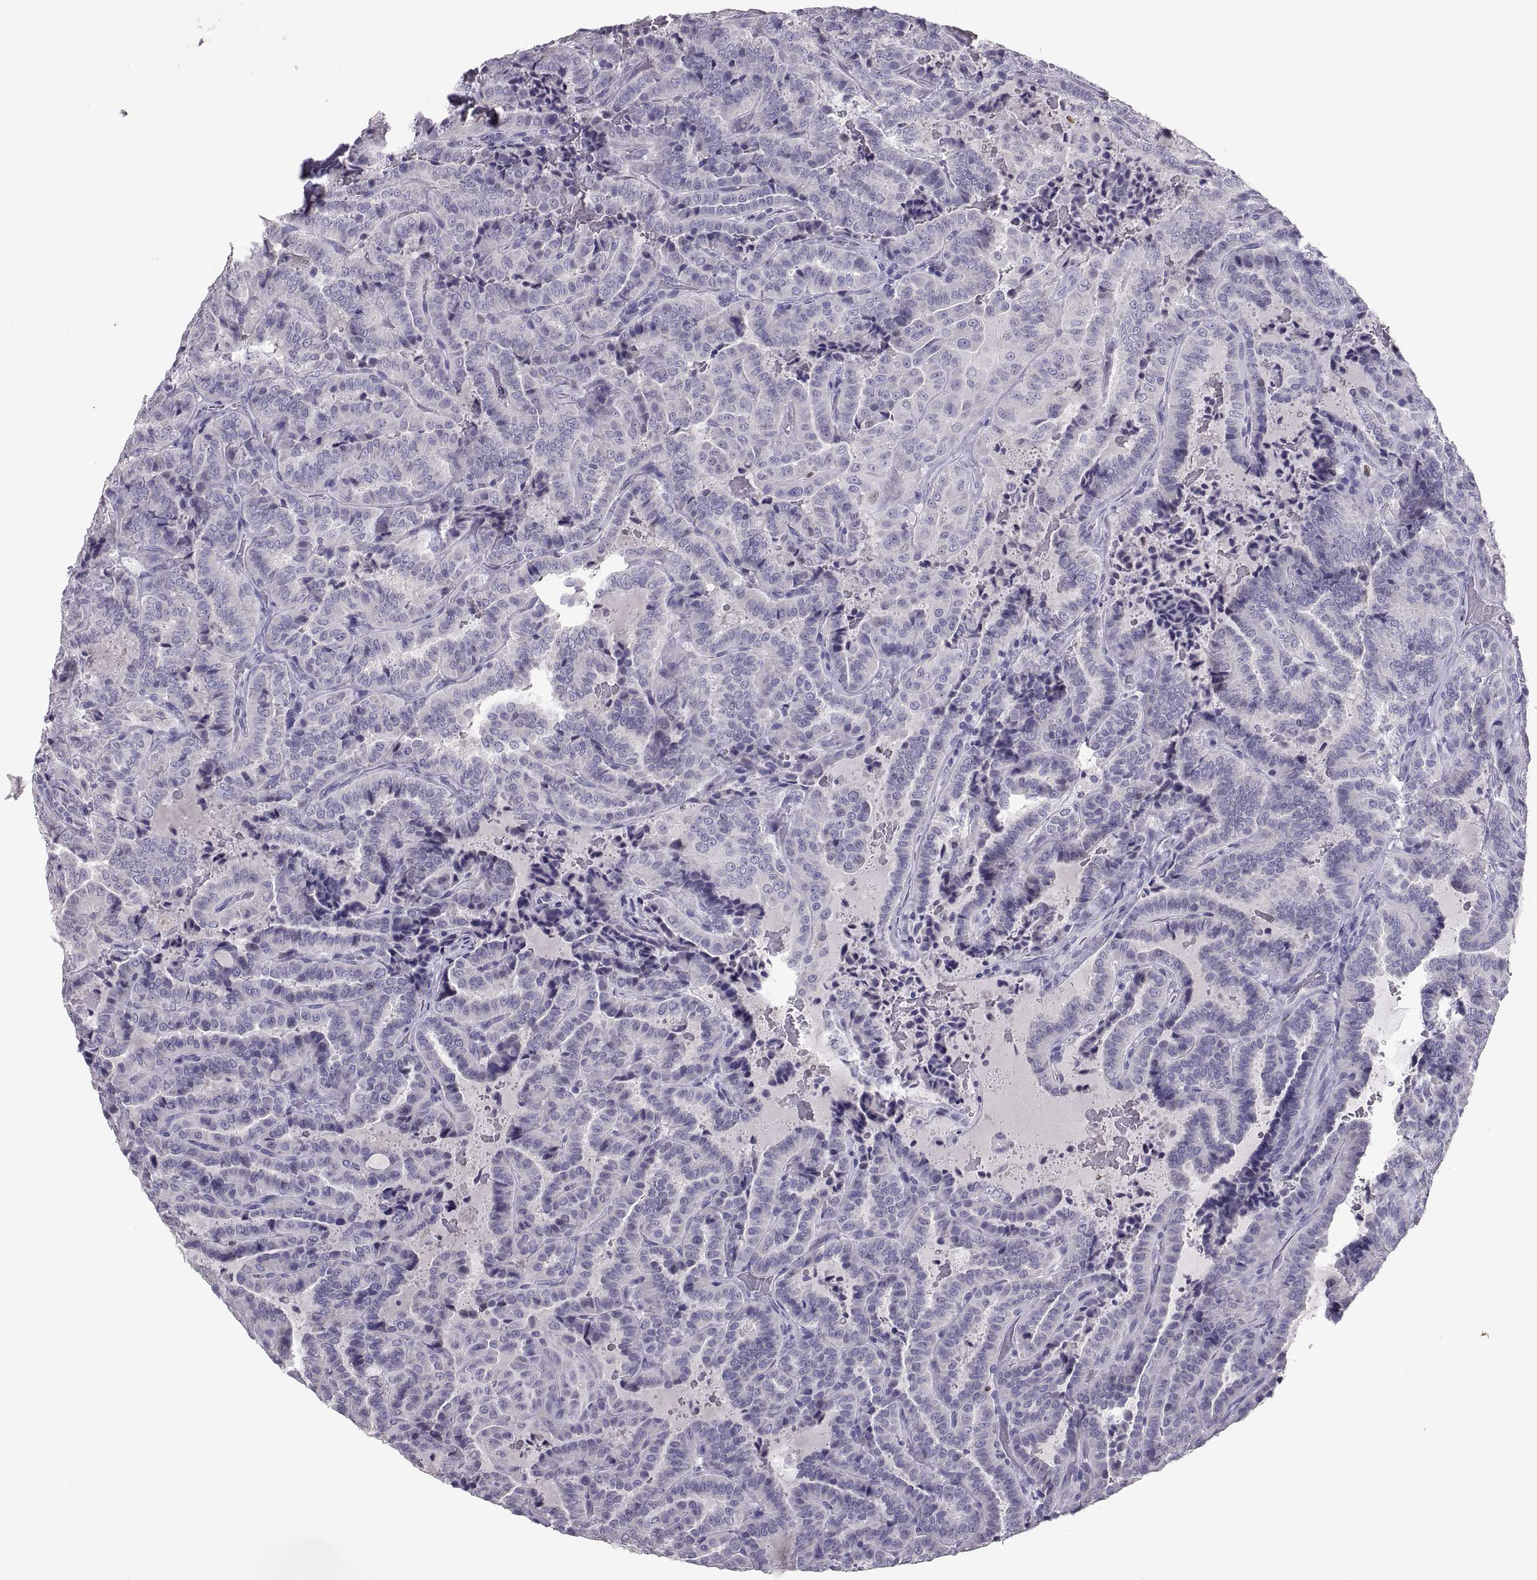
{"staining": {"intensity": "negative", "quantity": "none", "location": "none"}, "tissue": "thyroid cancer", "cell_type": "Tumor cells", "image_type": "cancer", "snomed": [{"axis": "morphology", "description": "Papillary adenocarcinoma, NOS"}, {"axis": "topography", "description": "Thyroid gland"}], "caption": "This image is of papillary adenocarcinoma (thyroid) stained with immunohistochemistry to label a protein in brown with the nuclei are counter-stained blue. There is no expression in tumor cells.", "gene": "SOX21", "patient": {"sex": "female", "age": 39}}